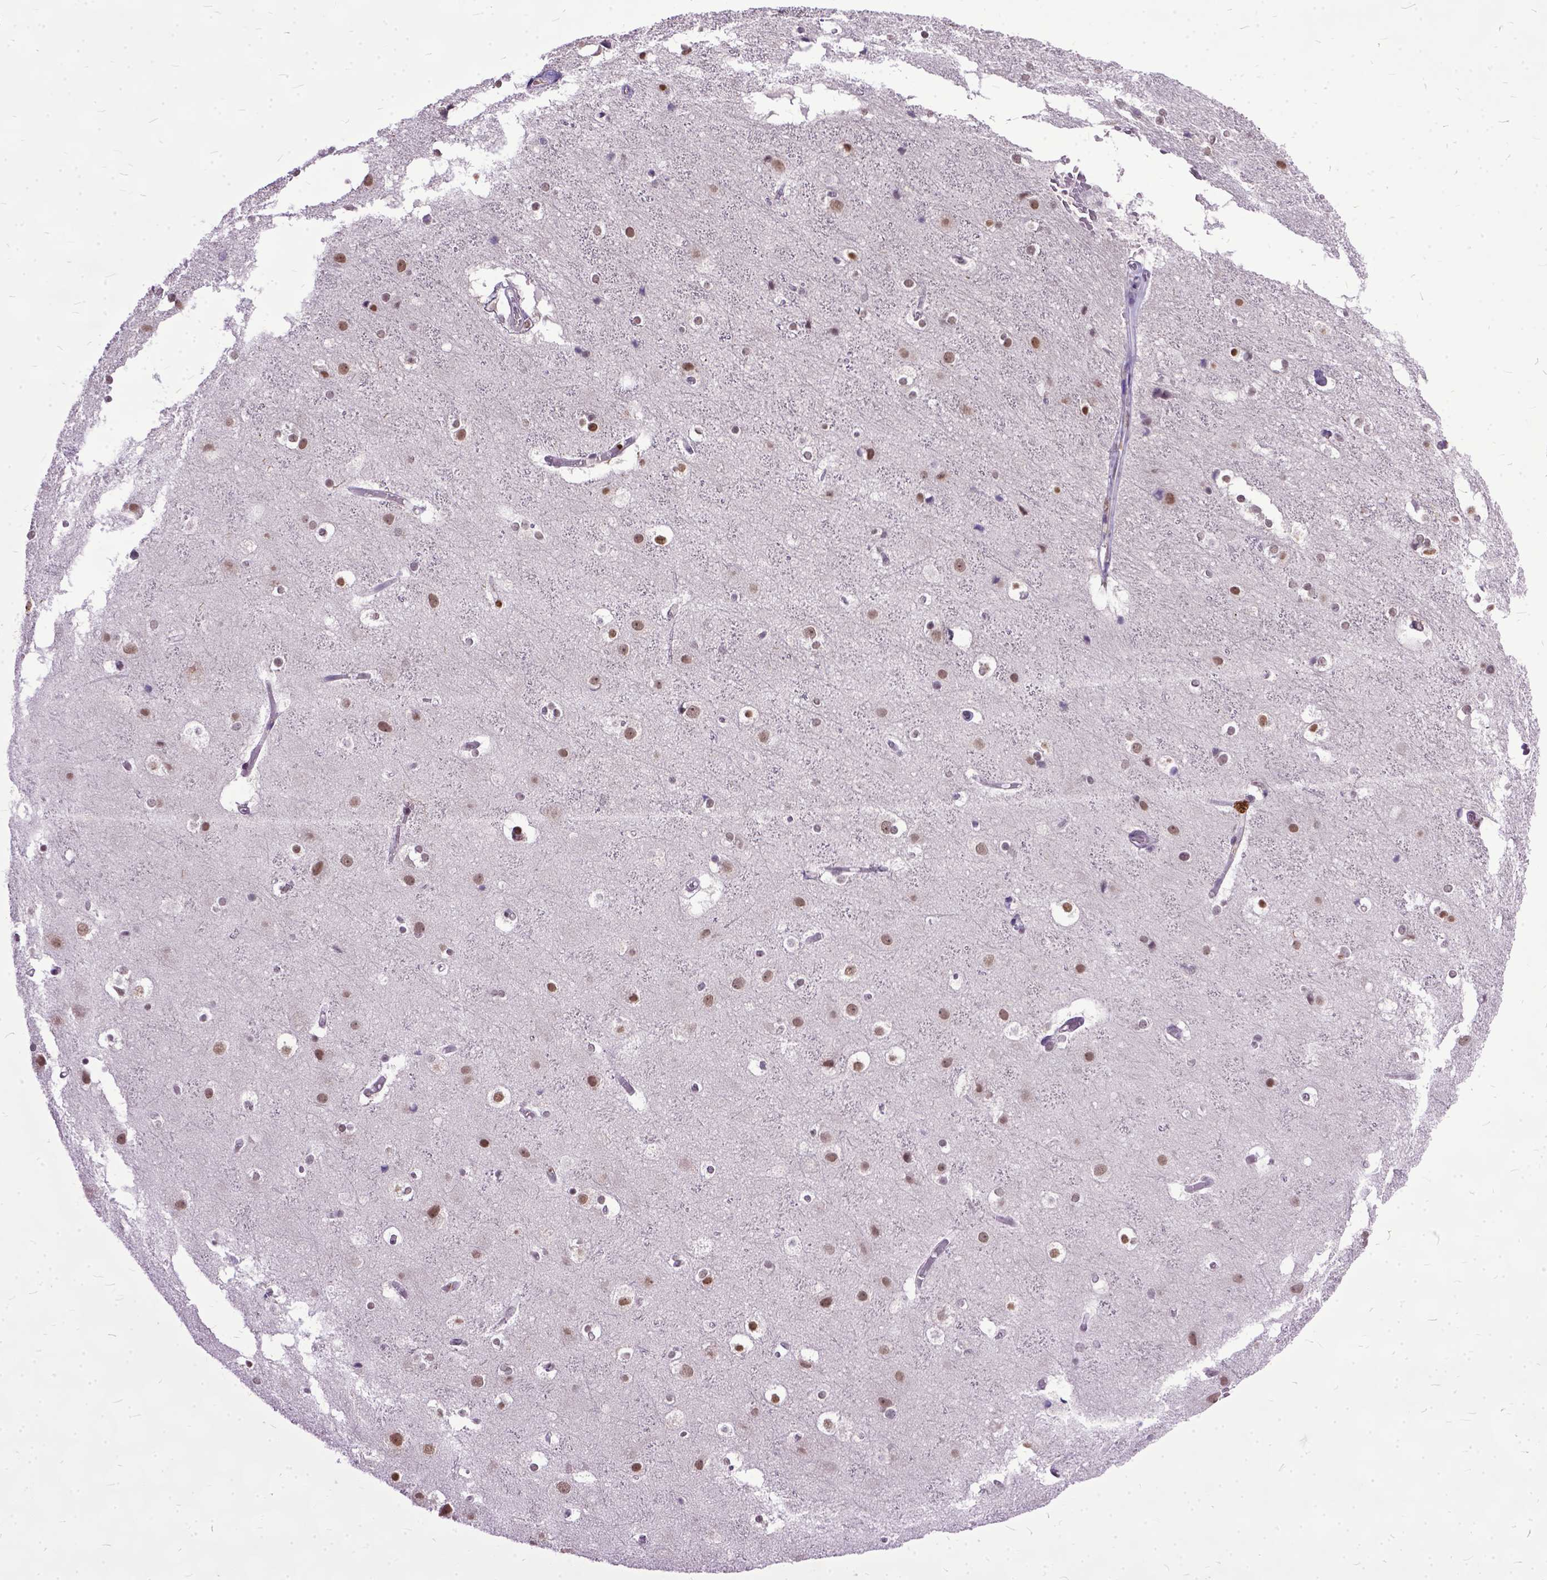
{"staining": {"intensity": "moderate", "quantity": ">75%", "location": "nuclear"}, "tissue": "cerebral cortex", "cell_type": "Endothelial cells", "image_type": "normal", "snomed": [{"axis": "morphology", "description": "Normal tissue, NOS"}, {"axis": "topography", "description": "Cerebral cortex"}], "caption": "Protein expression analysis of normal cerebral cortex demonstrates moderate nuclear positivity in about >75% of endothelial cells.", "gene": "ORC5", "patient": {"sex": "female", "age": 52}}